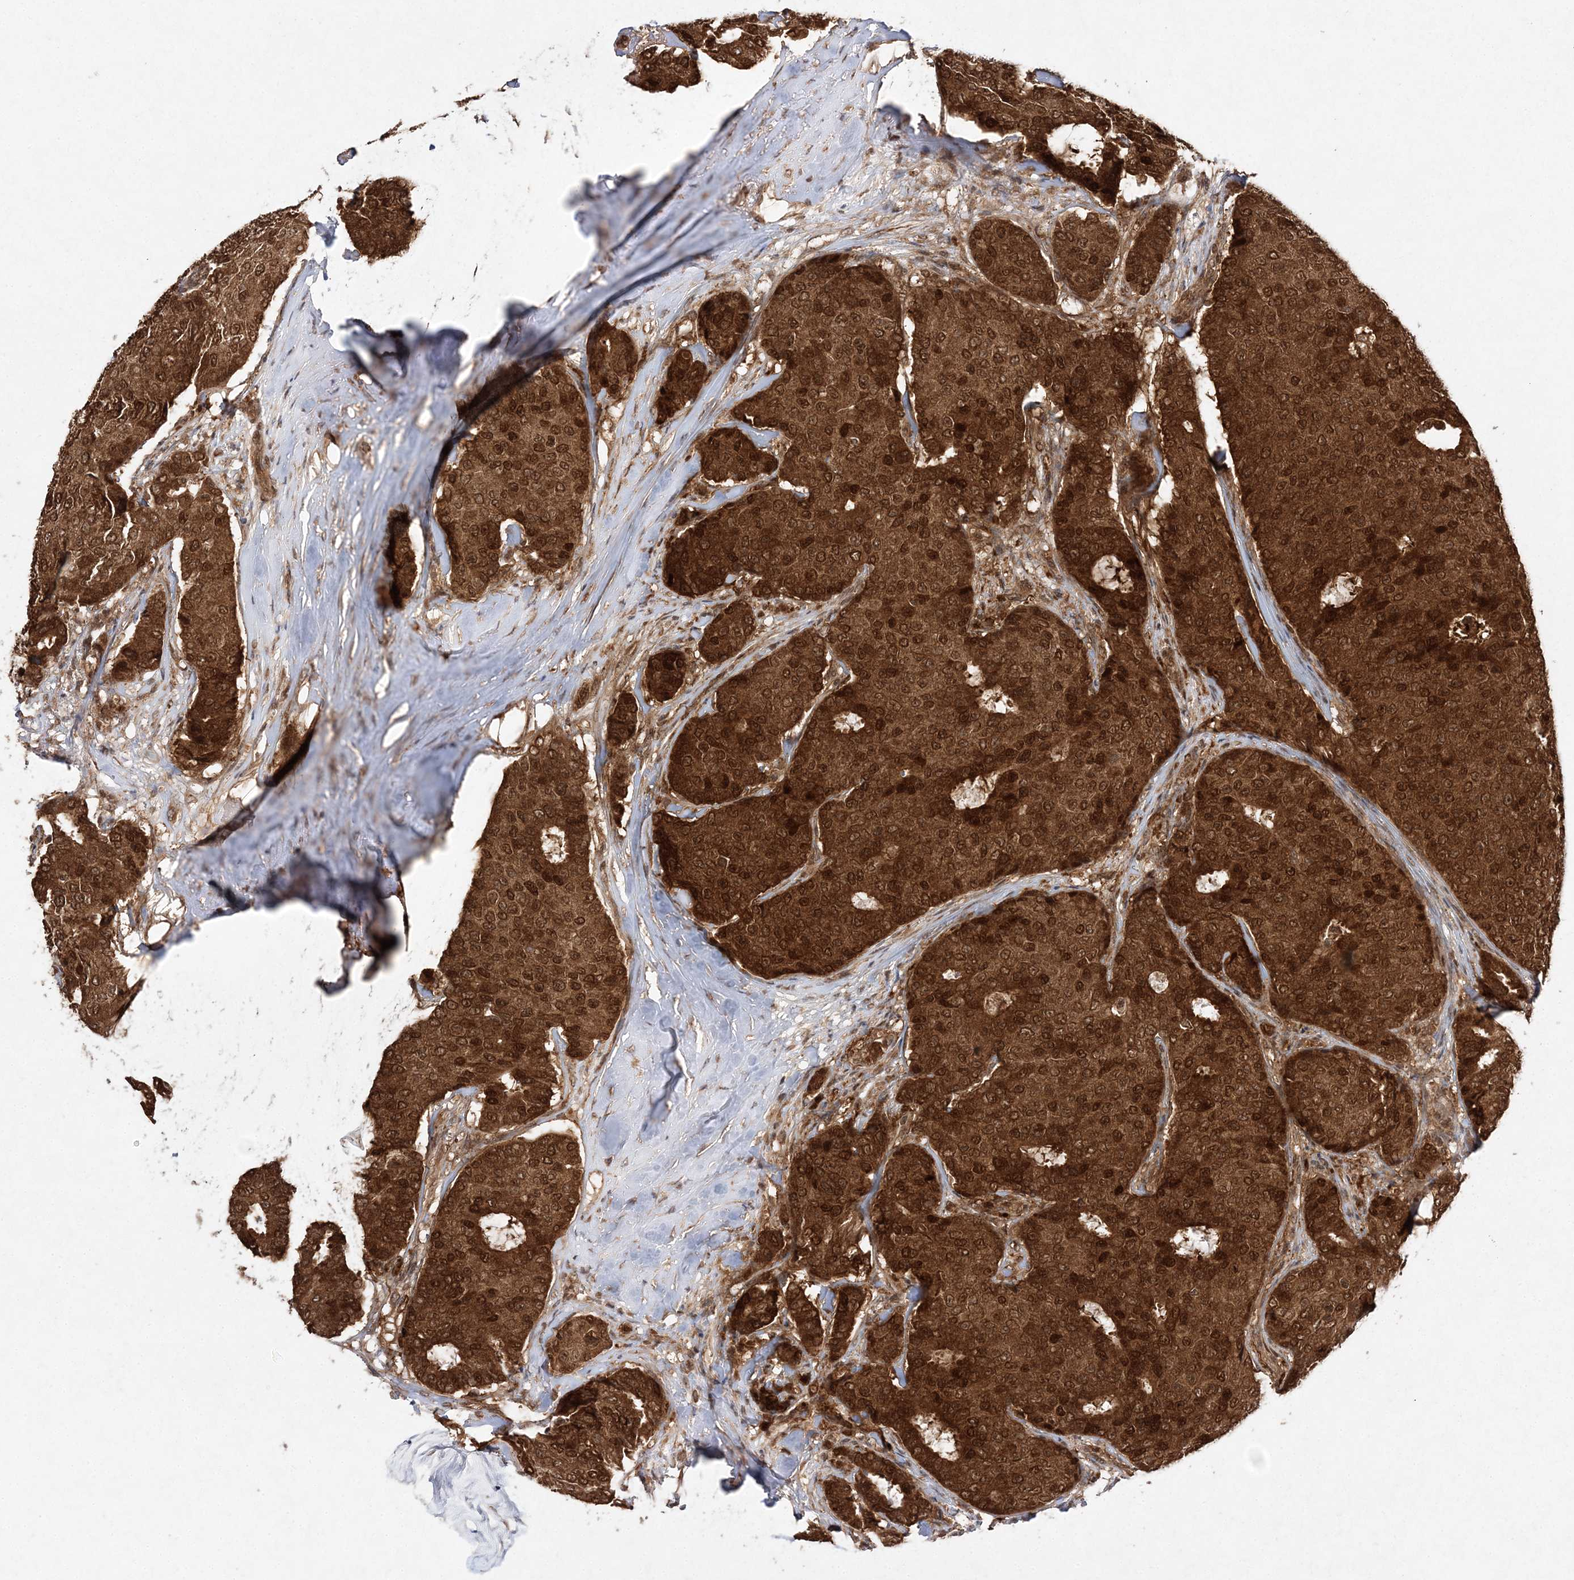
{"staining": {"intensity": "strong", "quantity": ">75%", "location": "cytoplasmic/membranous,nuclear"}, "tissue": "breast cancer", "cell_type": "Tumor cells", "image_type": "cancer", "snomed": [{"axis": "morphology", "description": "Duct carcinoma"}, {"axis": "topography", "description": "Breast"}], "caption": "Invasive ductal carcinoma (breast) stained for a protein exhibits strong cytoplasmic/membranous and nuclear positivity in tumor cells. (Stains: DAB in brown, nuclei in blue, Microscopy: brightfield microscopy at high magnification).", "gene": "NIF3L1", "patient": {"sex": "female", "age": 75}}